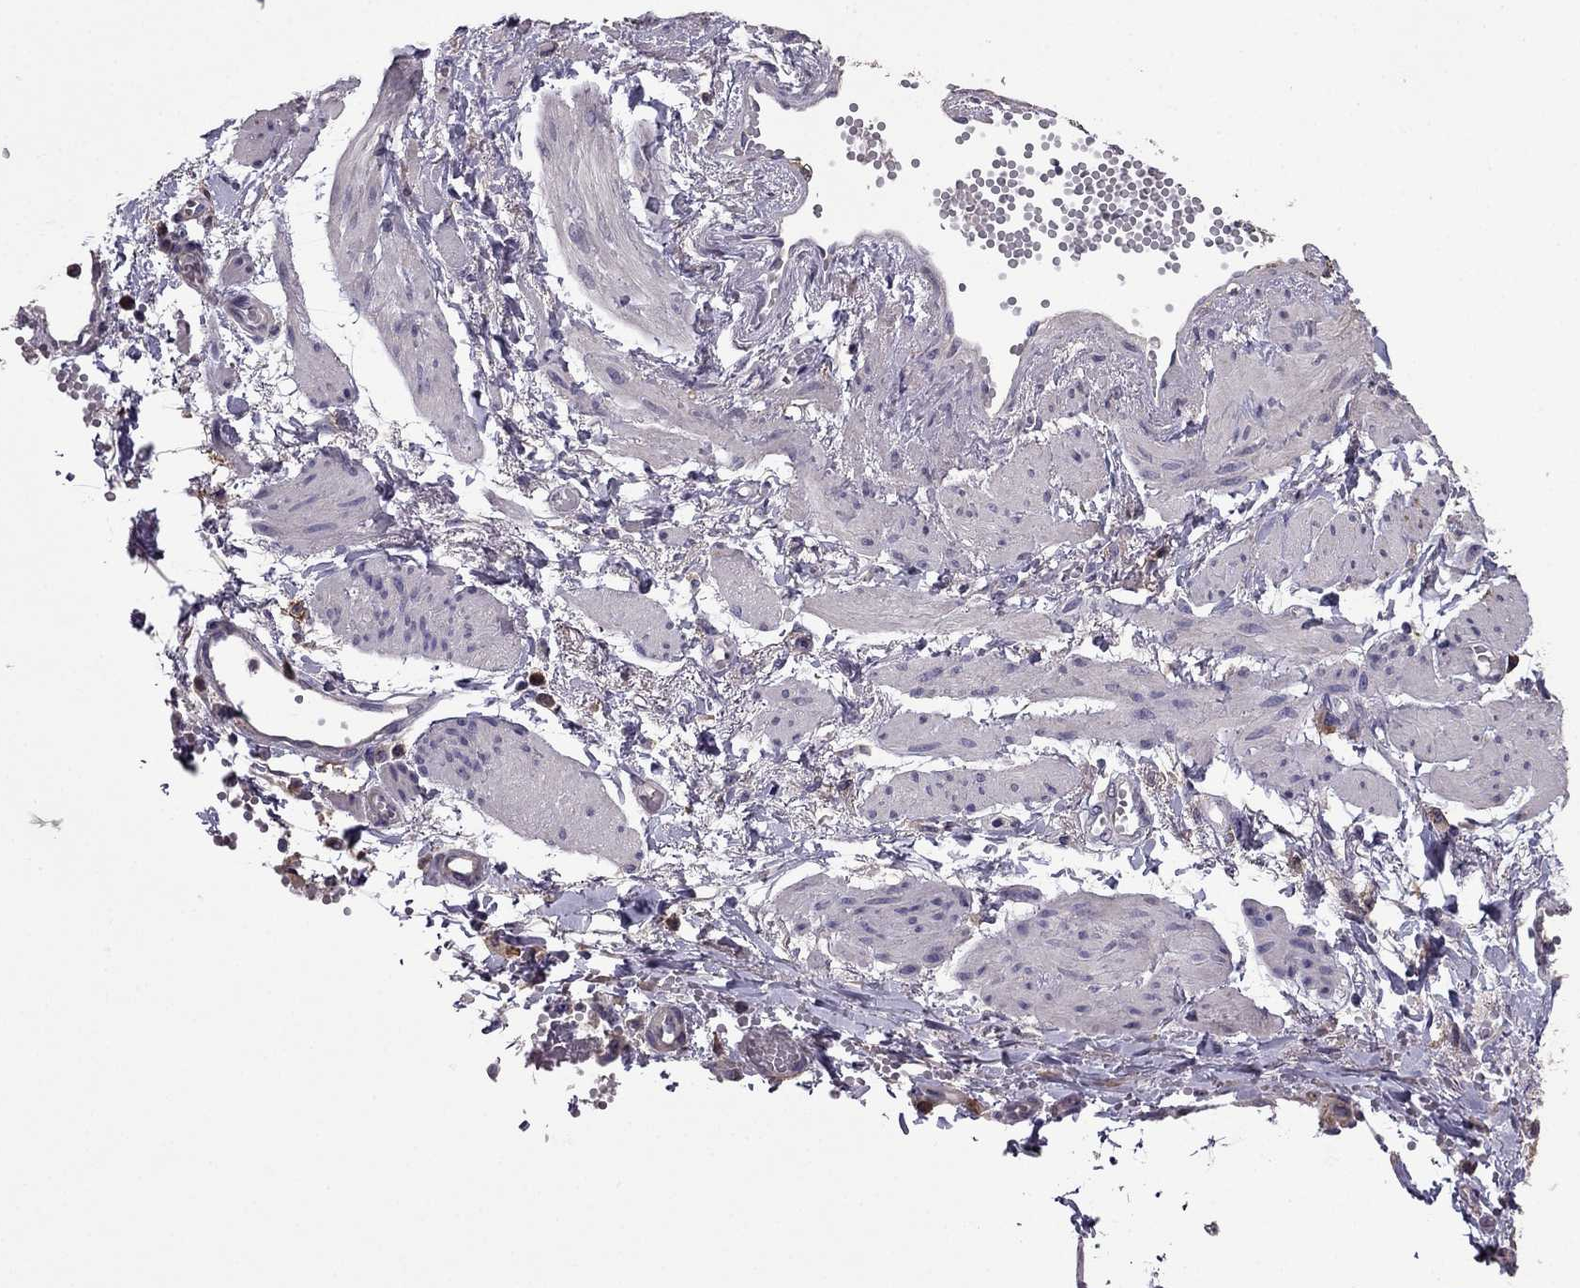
{"staining": {"intensity": "weak", "quantity": "<25%", "location": "cytoplasmic/membranous"}, "tissue": "ovarian cancer", "cell_type": "Tumor cells", "image_type": "cancer", "snomed": [{"axis": "morphology", "description": "Cystadenocarcinoma, serous, NOS"}, {"axis": "topography", "description": "Ovary"}], "caption": "Tumor cells are negative for brown protein staining in ovarian cancer. The staining was performed using DAB (3,3'-diaminobenzidine) to visualize the protein expression in brown, while the nuclei were stained in blue with hematoxylin (Magnification: 20x).", "gene": "CDH9", "patient": {"sex": "female", "age": 67}}